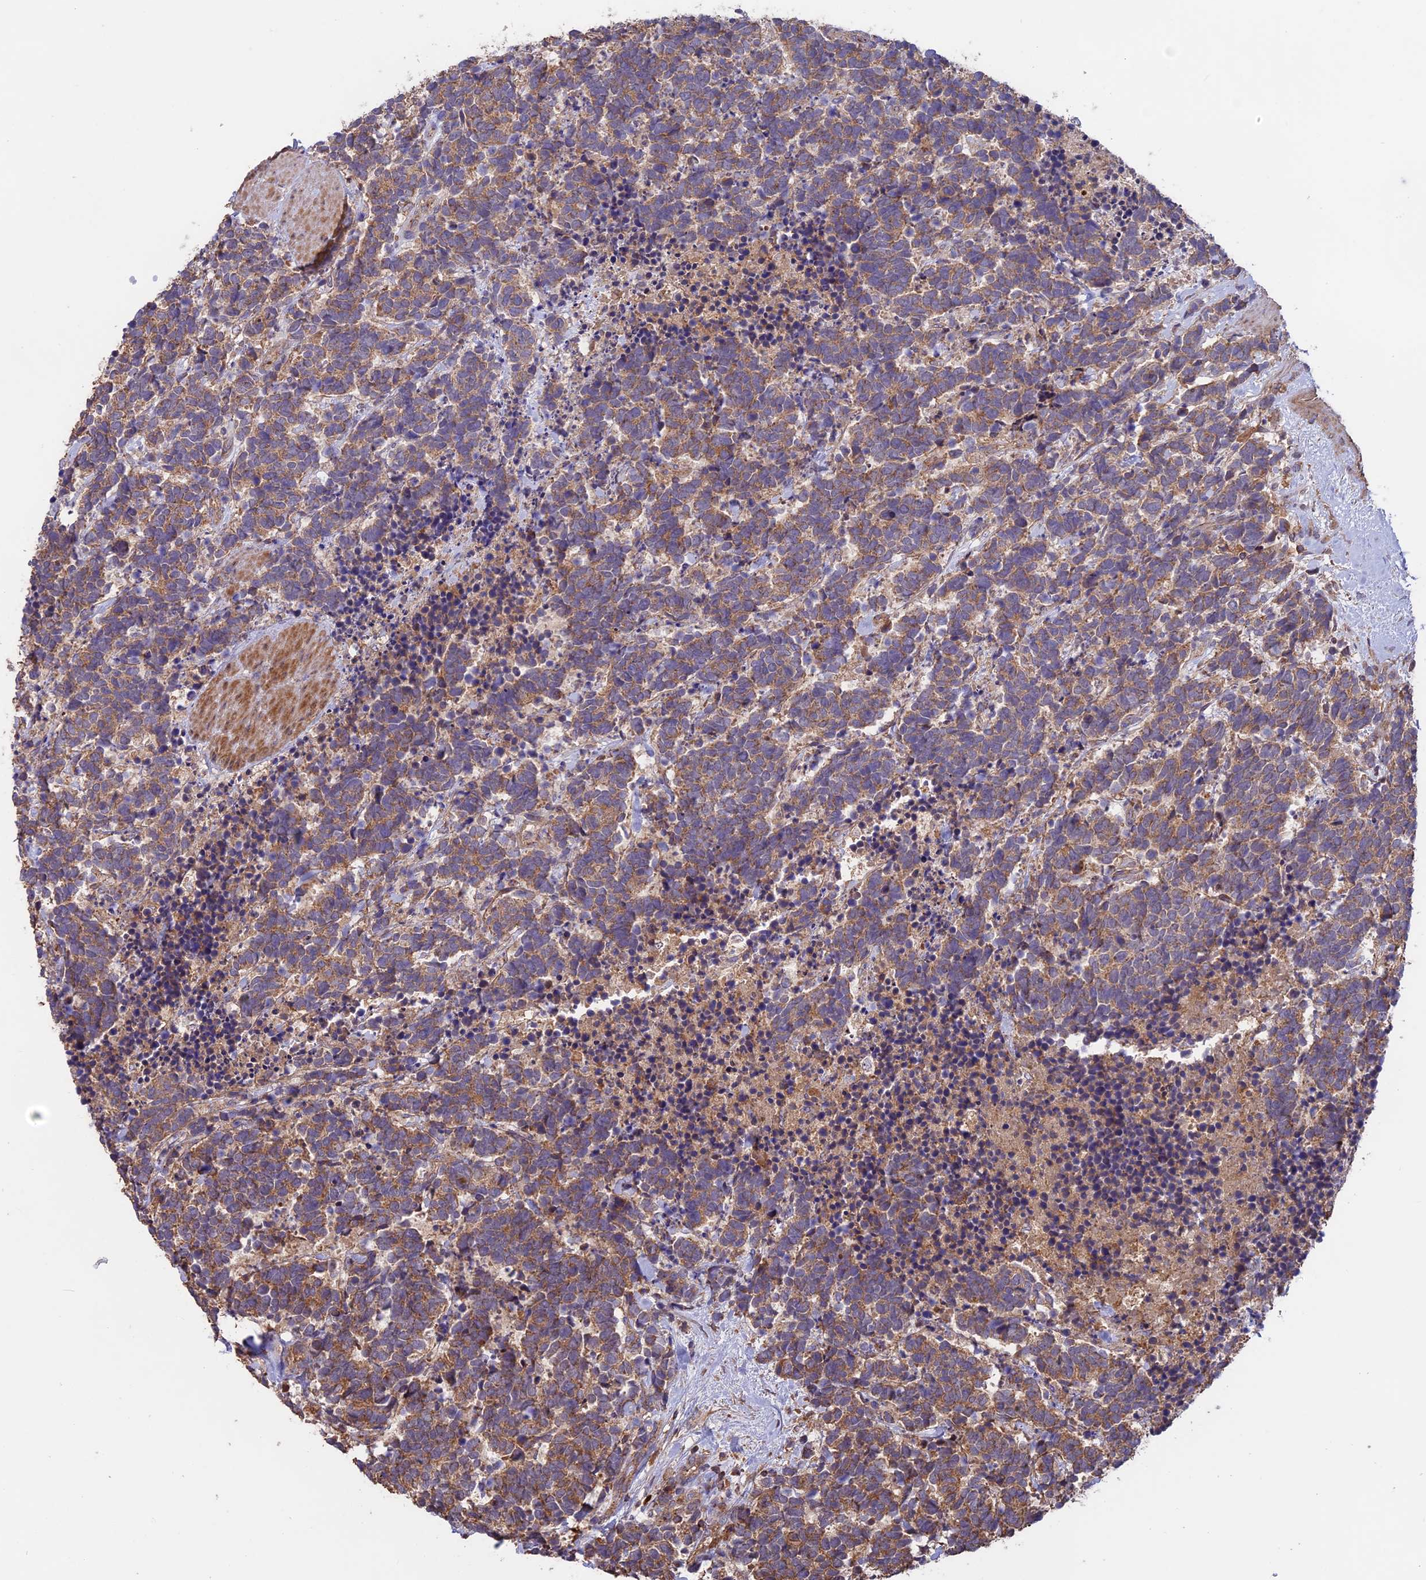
{"staining": {"intensity": "moderate", "quantity": ">75%", "location": "cytoplasmic/membranous"}, "tissue": "carcinoid", "cell_type": "Tumor cells", "image_type": "cancer", "snomed": [{"axis": "morphology", "description": "Carcinoma, NOS"}, {"axis": "morphology", "description": "Carcinoid, malignant, NOS"}, {"axis": "topography", "description": "Prostate"}], "caption": "The image demonstrates a brown stain indicating the presence of a protein in the cytoplasmic/membranous of tumor cells in carcinoid (malignant).", "gene": "NUDT8", "patient": {"sex": "male", "age": 57}}